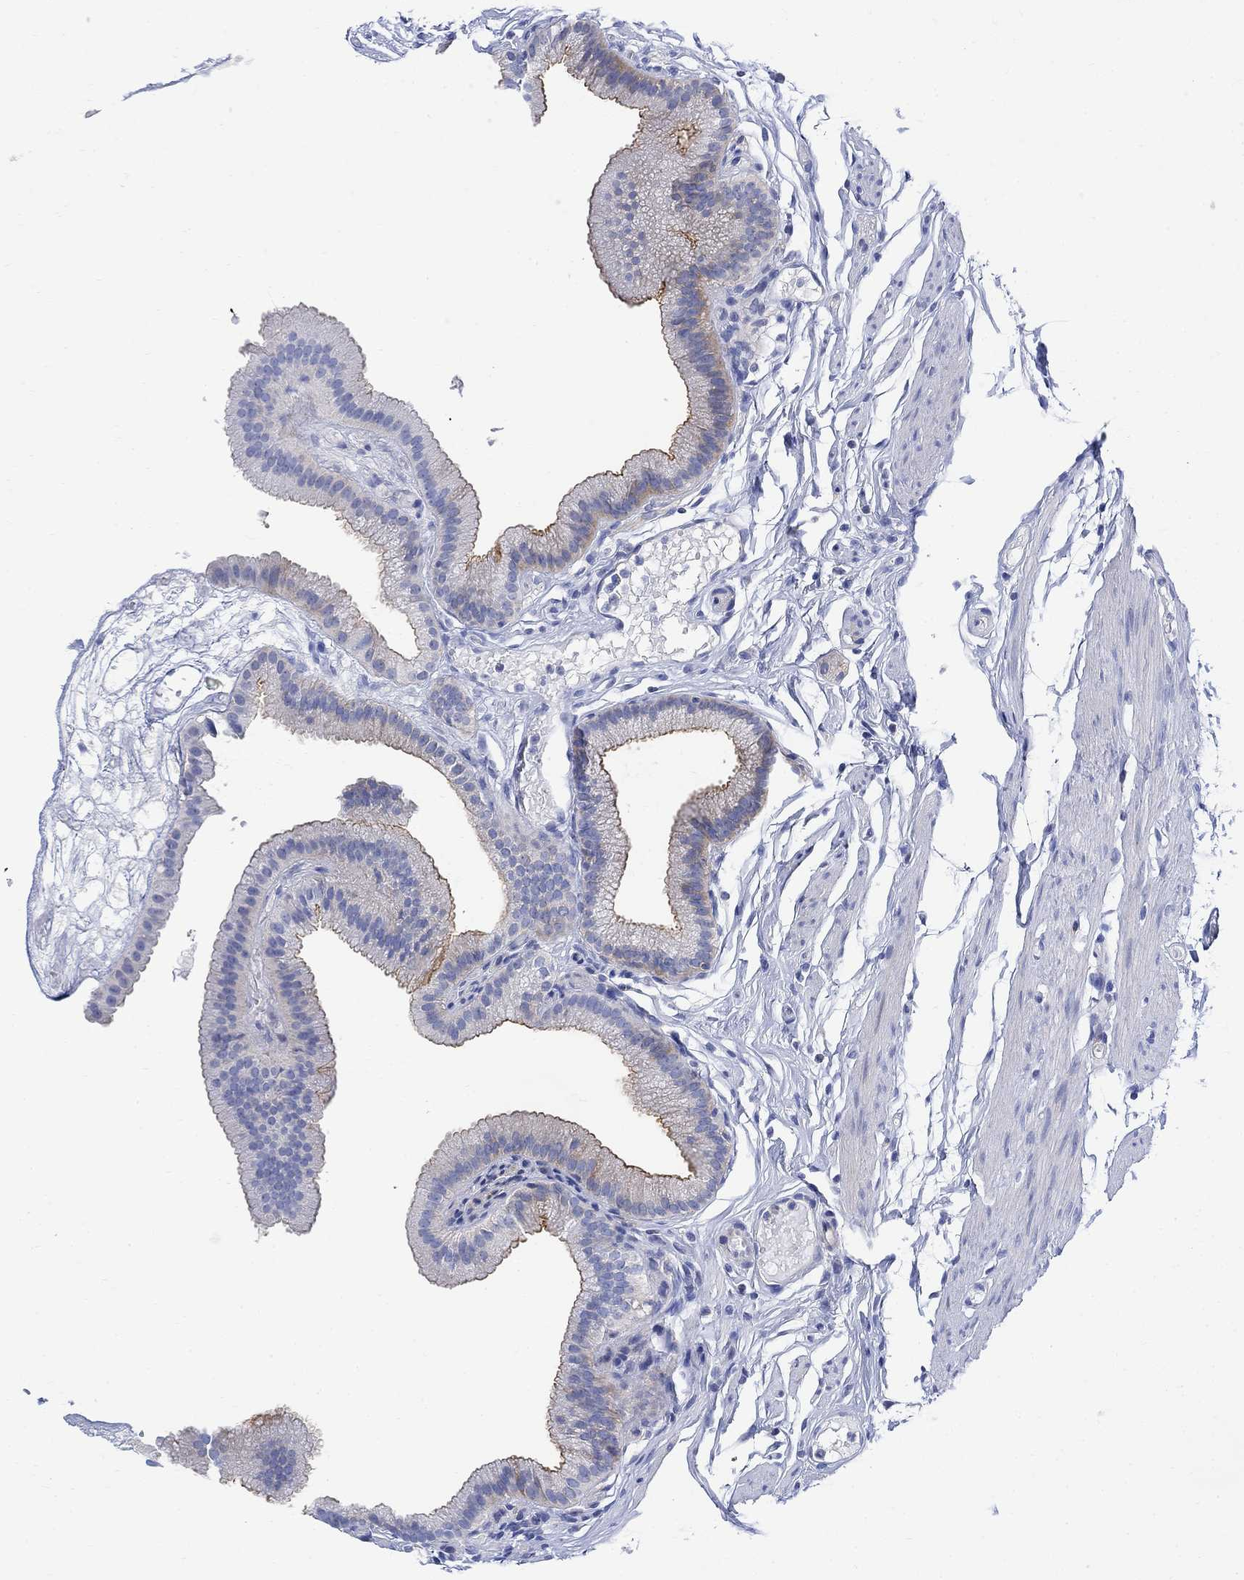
{"staining": {"intensity": "strong", "quantity": "<25%", "location": "cytoplasmic/membranous"}, "tissue": "gallbladder", "cell_type": "Glandular cells", "image_type": "normal", "snomed": [{"axis": "morphology", "description": "Normal tissue, NOS"}, {"axis": "topography", "description": "Gallbladder"}], "caption": "Immunohistochemical staining of benign human gallbladder displays medium levels of strong cytoplasmic/membranous expression in about <25% of glandular cells.", "gene": "ARSK", "patient": {"sex": "female", "age": 45}}